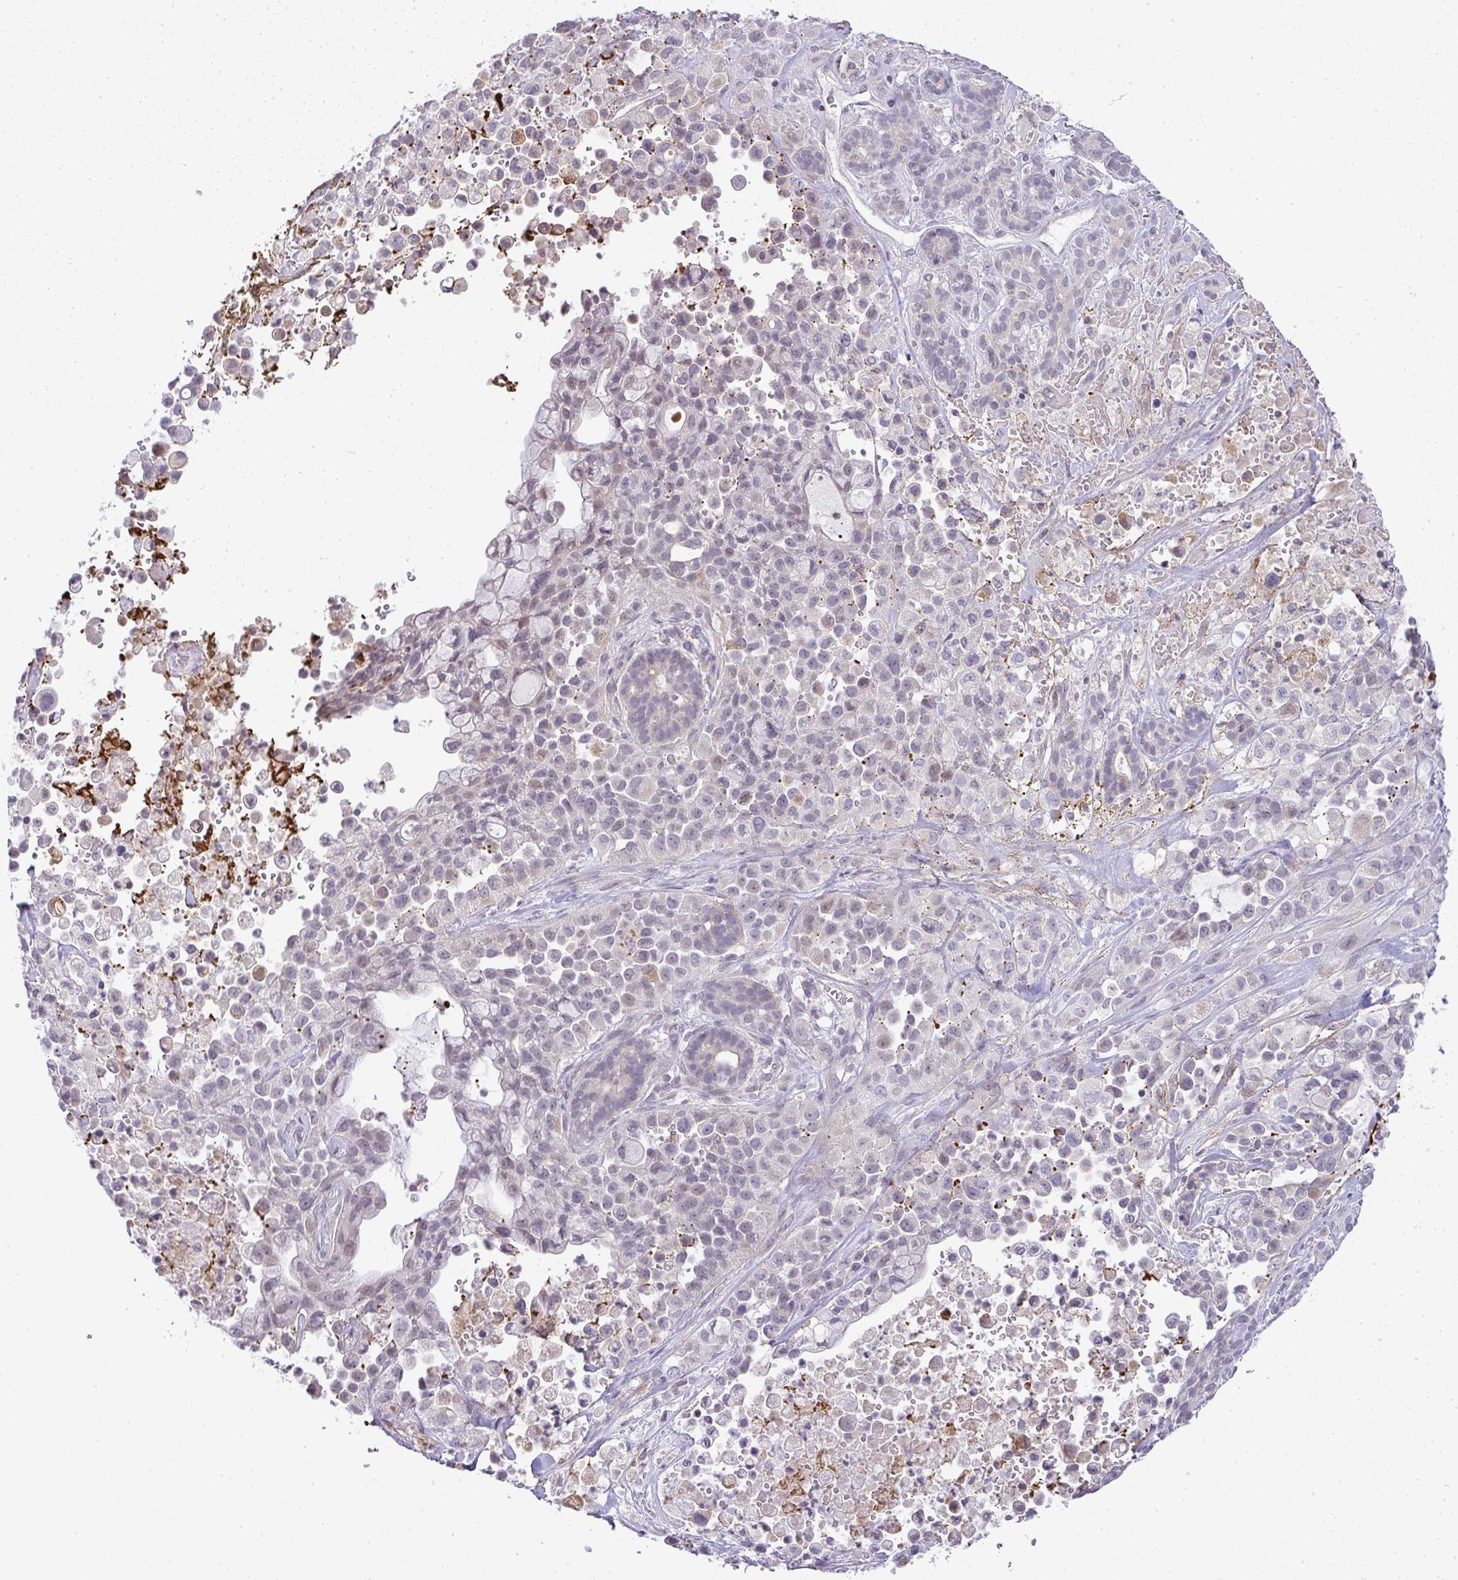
{"staining": {"intensity": "negative", "quantity": "none", "location": "none"}, "tissue": "pancreatic cancer", "cell_type": "Tumor cells", "image_type": "cancer", "snomed": [{"axis": "morphology", "description": "Adenocarcinoma, NOS"}, {"axis": "topography", "description": "Pancreas"}], "caption": "This image is of pancreatic adenocarcinoma stained with immunohistochemistry to label a protein in brown with the nuclei are counter-stained blue. There is no staining in tumor cells. (DAB (3,3'-diaminobenzidine) IHC visualized using brightfield microscopy, high magnification).", "gene": "CACNA1S", "patient": {"sex": "male", "age": 44}}